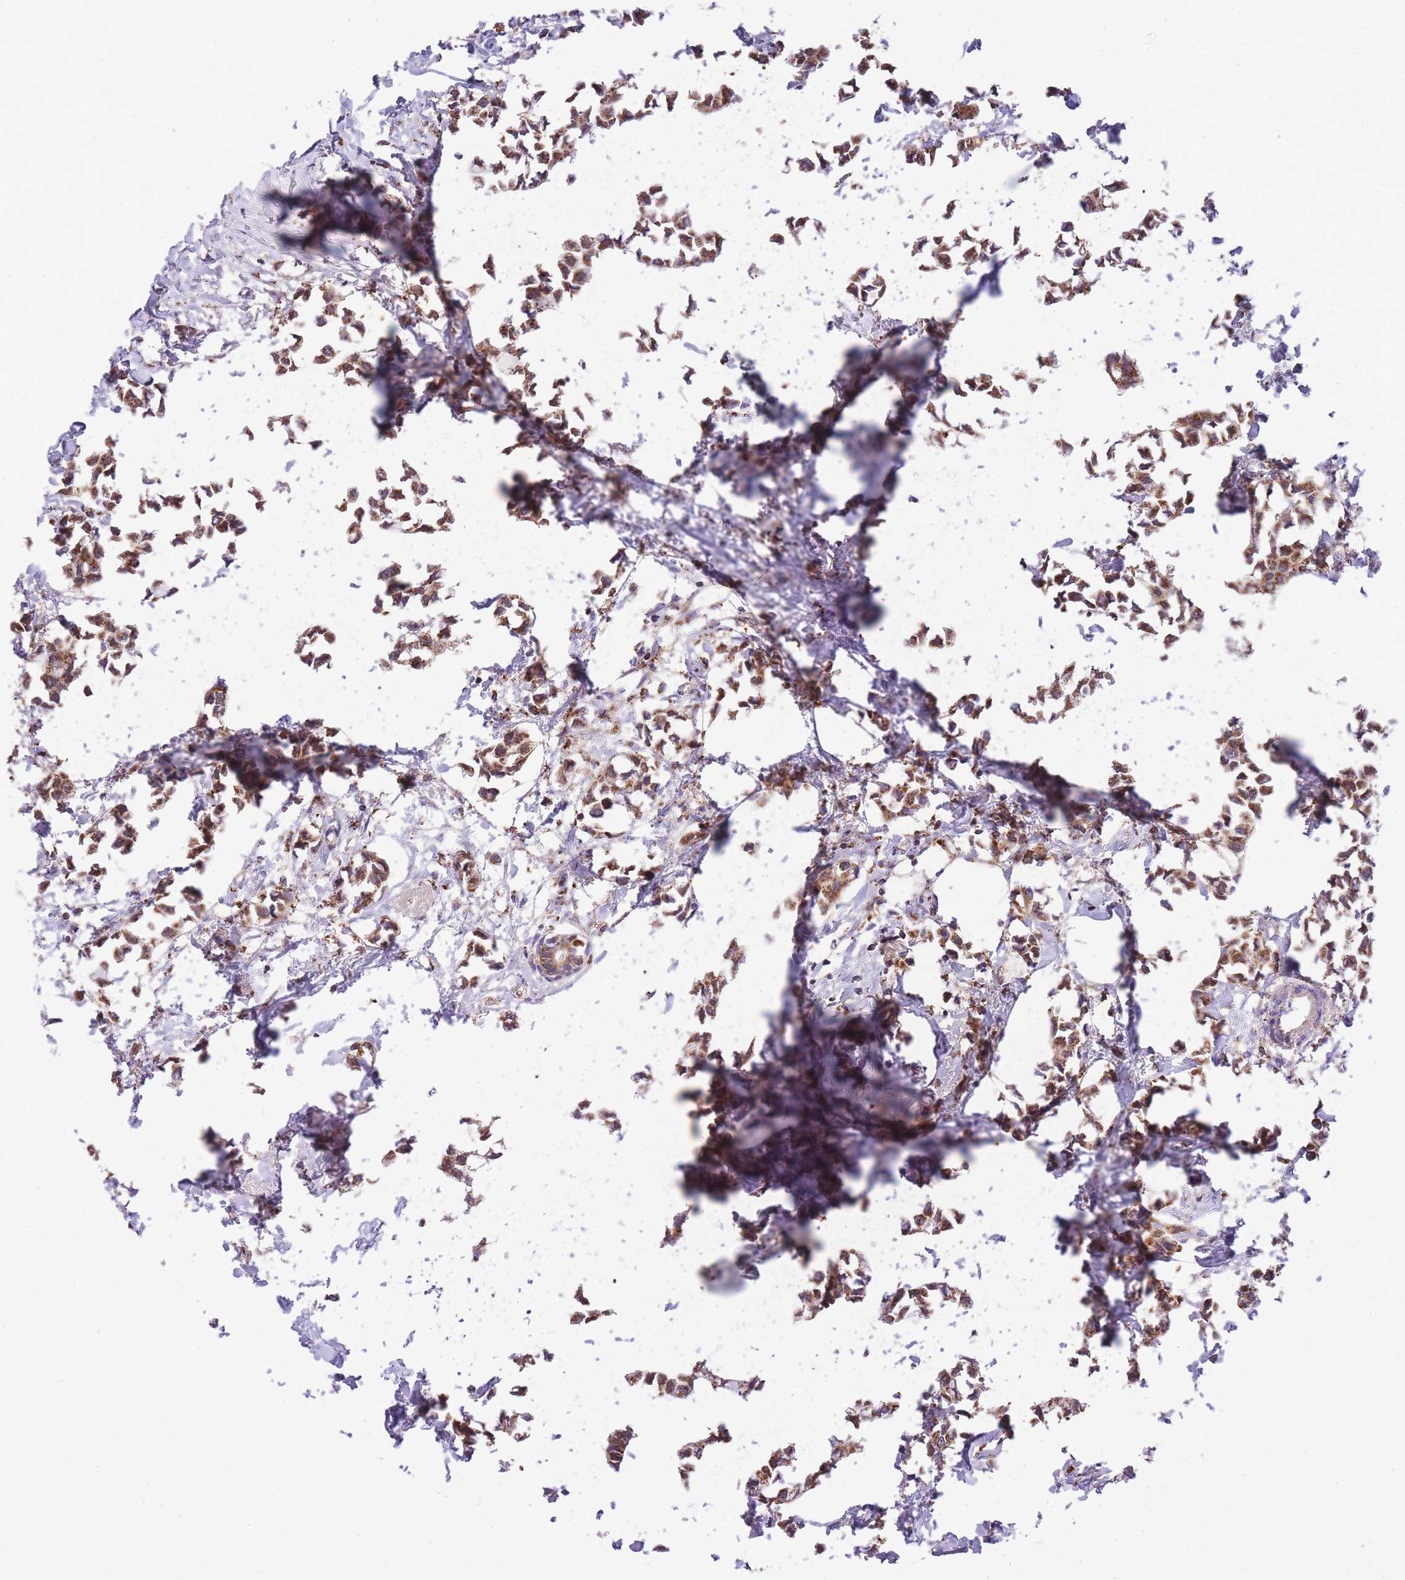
{"staining": {"intensity": "moderate", "quantity": ">75%", "location": "cytoplasmic/membranous"}, "tissue": "breast cancer", "cell_type": "Tumor cells", "image_type": "cancer", "snomed": [{"axis": "morphology", "description": "Duct carcinoma"}, {"axis": "topography", "description": "Breast"}], "caption": "Breast invasive ductal carcinoma stained for a protein exhibits moderate cytoplasmic/membranous positivity in tumor cells.", "gene": "ST3GAL3", "patient": {"sex": "female", "age": 73}}